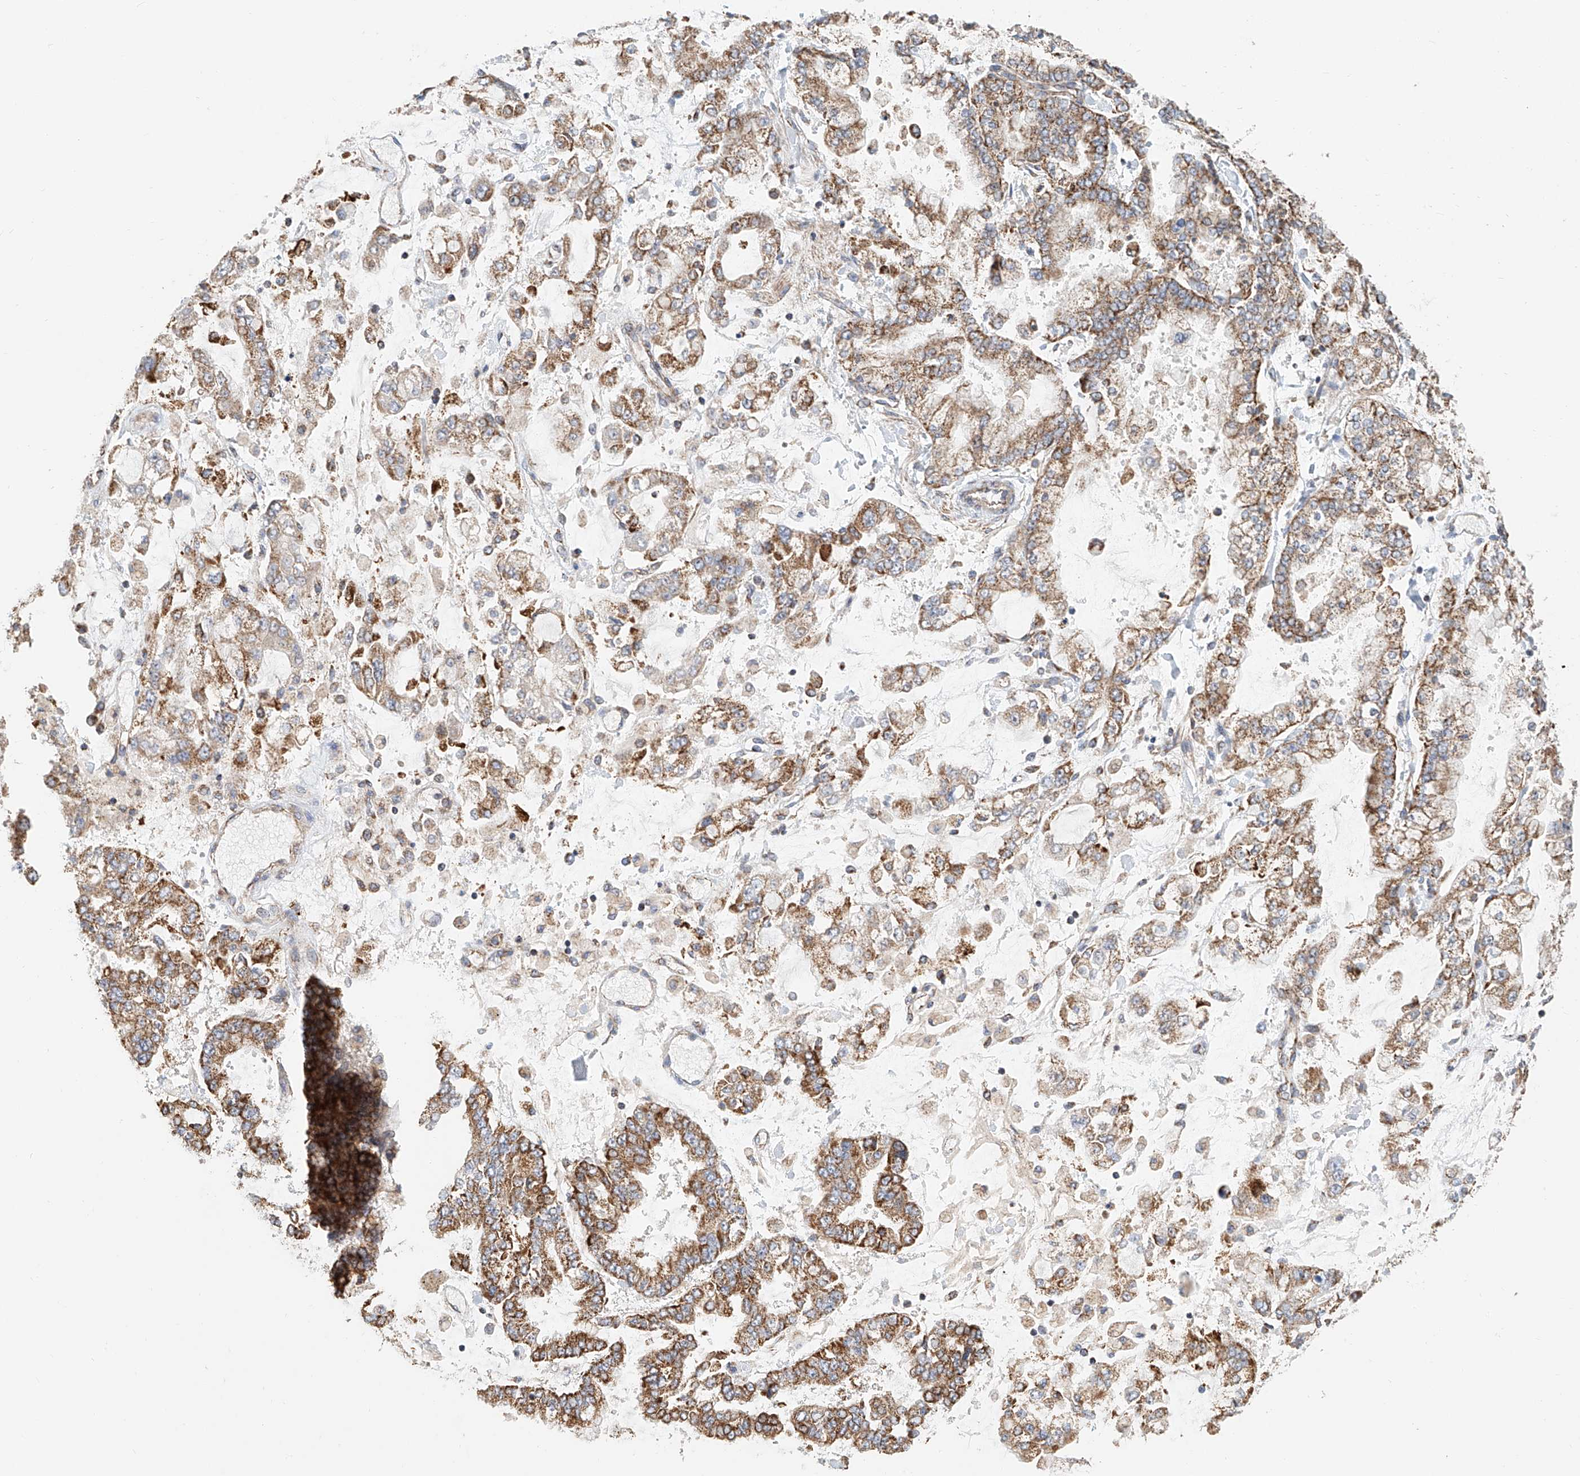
{"staining": {"intensity": "moderate", "quantity": ">75%", "location": "cytoplasmic/membranous"}, "tissue": "stomach cancer", "cell_type": "Tumor cells", "image_type": "cancer", "snomed": [{"axis": "morphology", "description": "Normal tissue, NOS"}, {"axis": "morphology", "description": "Adenocarcinoma, NOS"}, {"axis": "topography", "description": "Stomach, upper"}, {"axis": "topography", "description": "Stomach"}], "caption": "DAB immunohistochemical staining of human stomach cancer (adenocarcinoma) demonstrates moderate cytoplasmic/membranous protein positivity in about >75% of tumor cells. The staining was performed using DAB to visualize the protein expression in brown, while the nuclei were stained in blue with hematoxylin (Magnification: 20x).", "gene": "MCL1", "patient": {"sex": "male", "age": 76}}